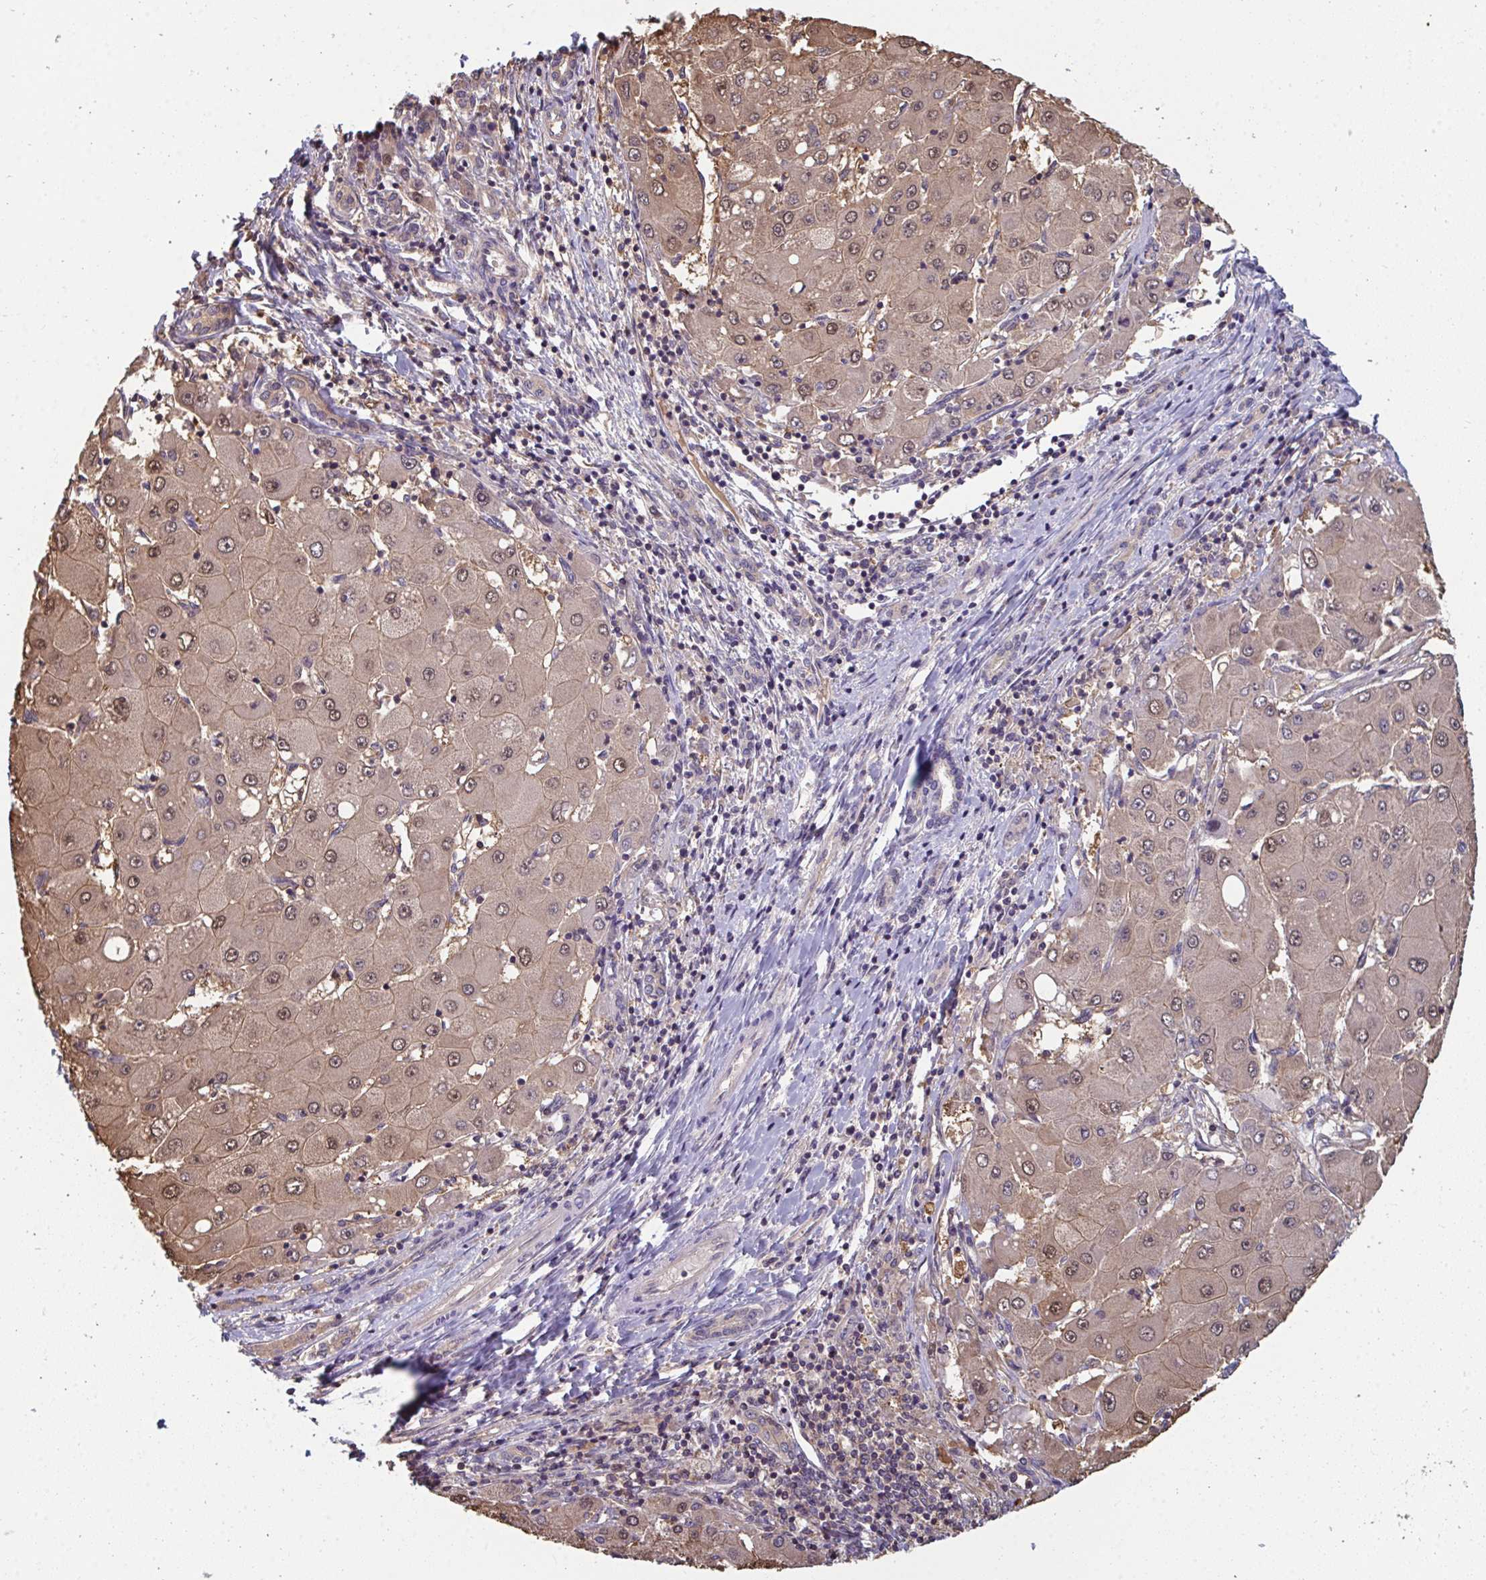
{"staining": {"intensity": "moderate", "quantity": ">75%", "location": "cytoplasmic/membranous,nuclear"}, "tissue": "liver cancer", "cell_type": "Tumor cells", "image_type": "cancer", "snomed": [{"axis": "morphology", "description": "Carcinoma, Hepatocellular, NOS"}, {"axis": "topography", "description": "Liver"}], "caption": "Immunohistochemistry staining of liver cancer (hepatocellular carcinoma), which exhibits medium levels of moderate cytoplasmic/membranous and nuclear staining in approximately >75% of tumor cells indicating moderate cytoplasmic/membranous and nuclear protein staining. The staining was performed using DAB (brown) for protein detection and nuclei were counterstained in hematoxylin (blue).", "gene": "TTC9C", "patient": {"sex": "male", "age": 40}}